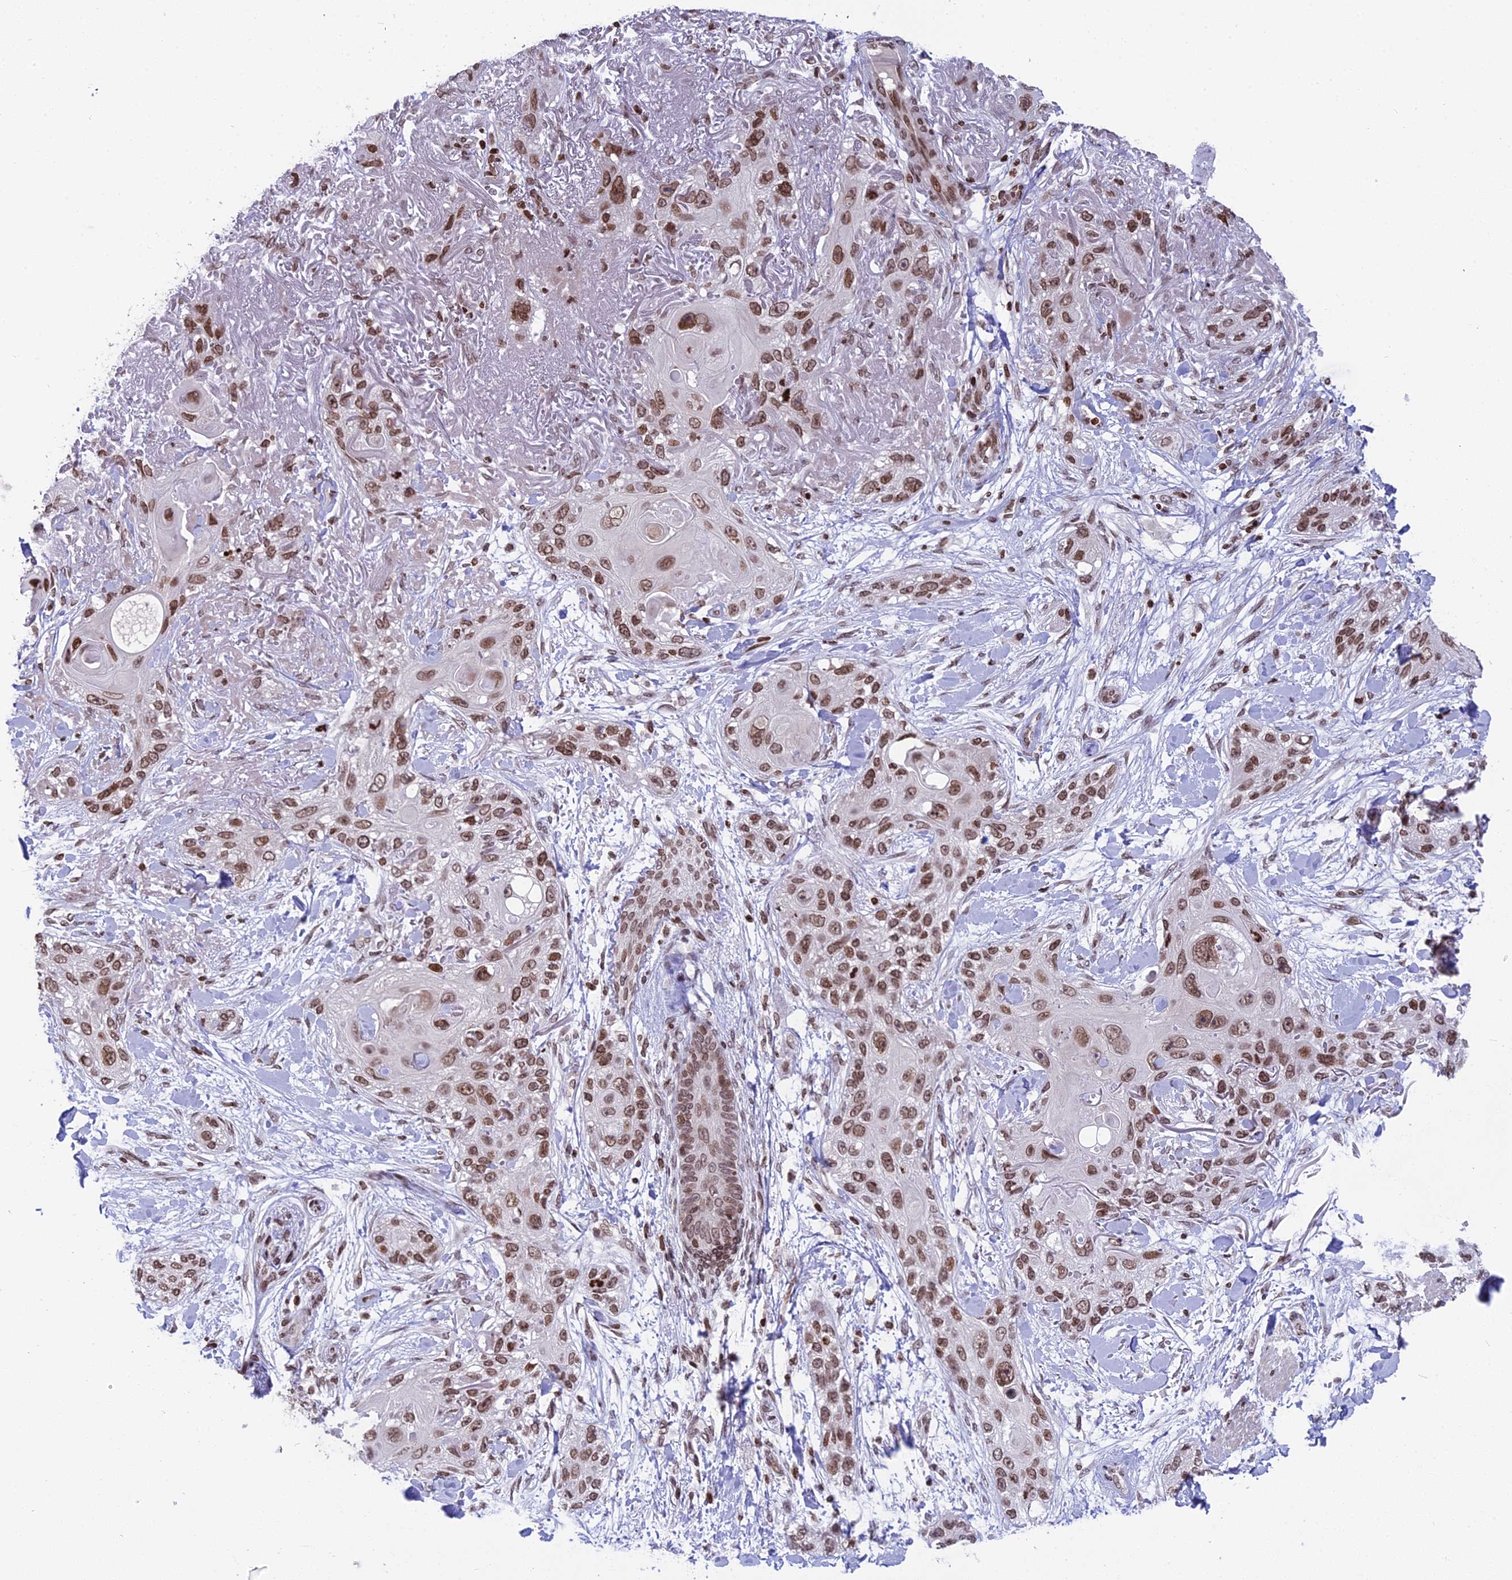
{"staining": {"intensity": "moderate", "quantity": ">75%", "location": "nuclear"}, "tissue": "skin cancer", "cell_type": "Tumor cells", "image_type": "cancer", "snomed": [{"axis": "morphology", "description": "Normal tissue, NOS"}, {"axis": "morphology", "description": "Squamous cell carcinoma, NOS"}, {"axis": "topography", "description": "Skin"}], "caption": "A medium amount of moderate nuclear expression is present in about >75% of tumor cells in skin cancer tissue. (IHC, brightfield microscopy, high magnification).", "gene": "TET2", "patient": {"sex": "male", "age": 72}}